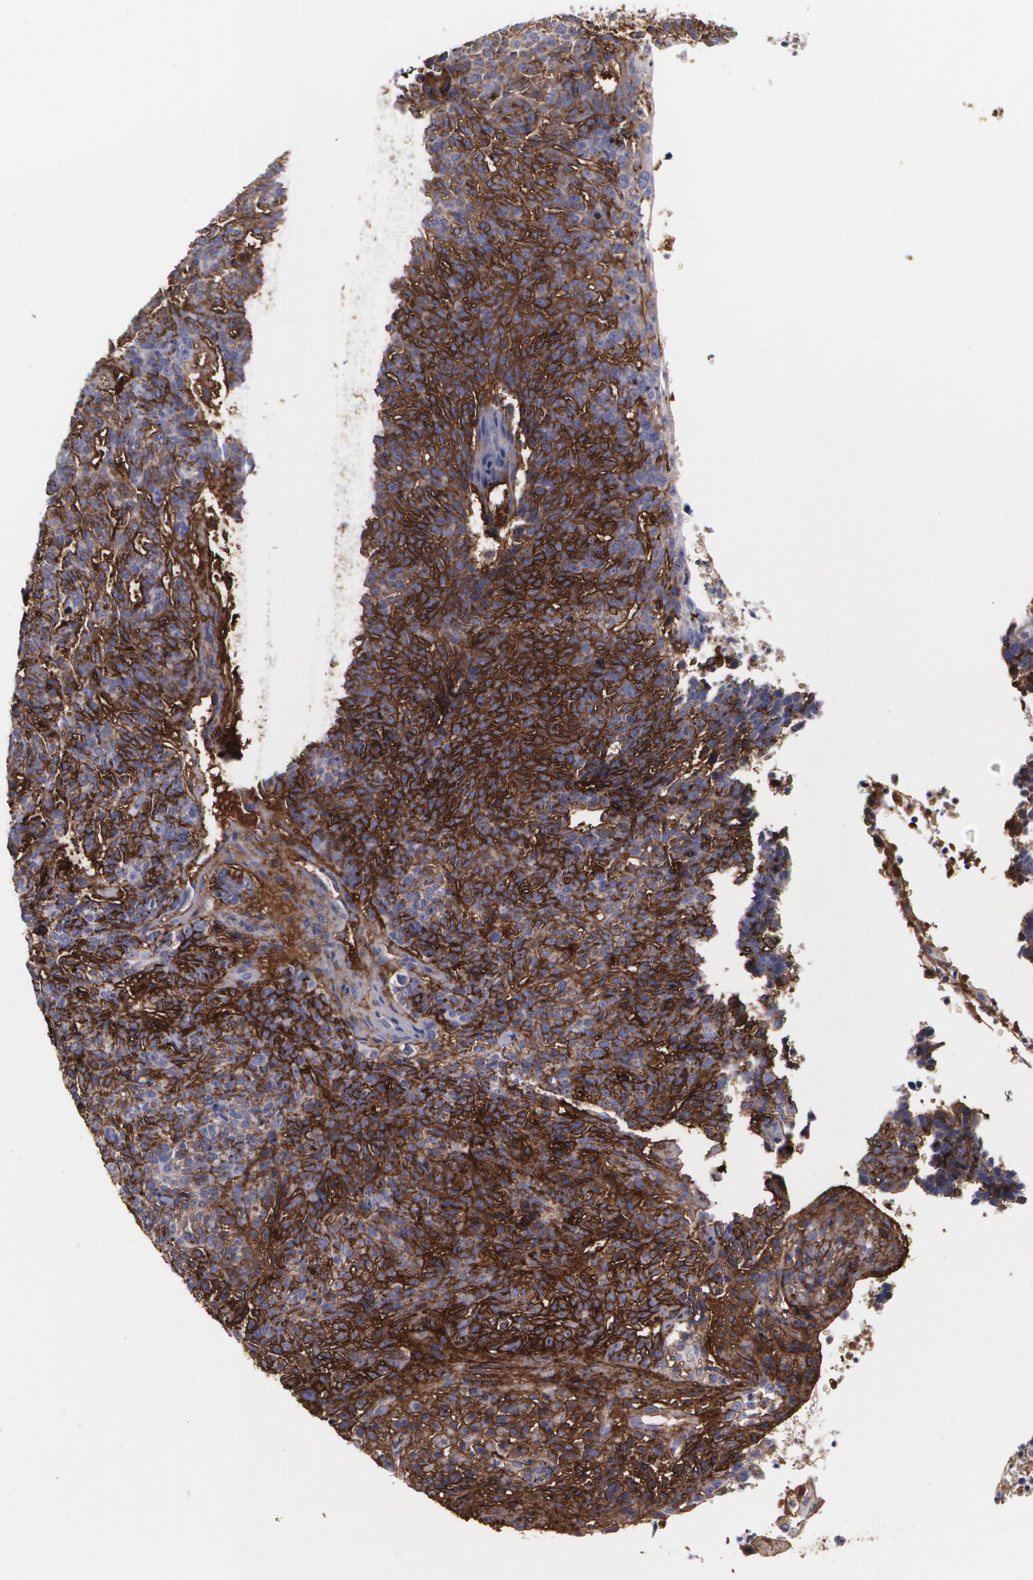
{"staining": {"intensity": "strong", "quantity": "25%-75%", "location": "cytoplasmic/membranous"}, "tissue": "skin cancer", "cell_type": "Tumor cells", "image_type": "cancer", "snomed": [{"axis": "morphology", "description": "Basal cell carcinoma"}, {"axis": "topography", "description": "Skin"}], "caption": "Skin cancer tissue shows strong cytoplasmic/membranous staining in approximately 25%-75% of tumor cells, visualized by immunohistochemistry. (brown staining indicates protein expression, while blue staining denotes nuclei).", "gene": "FBLN1", "patient": {"sex": "female", "age": 89}}